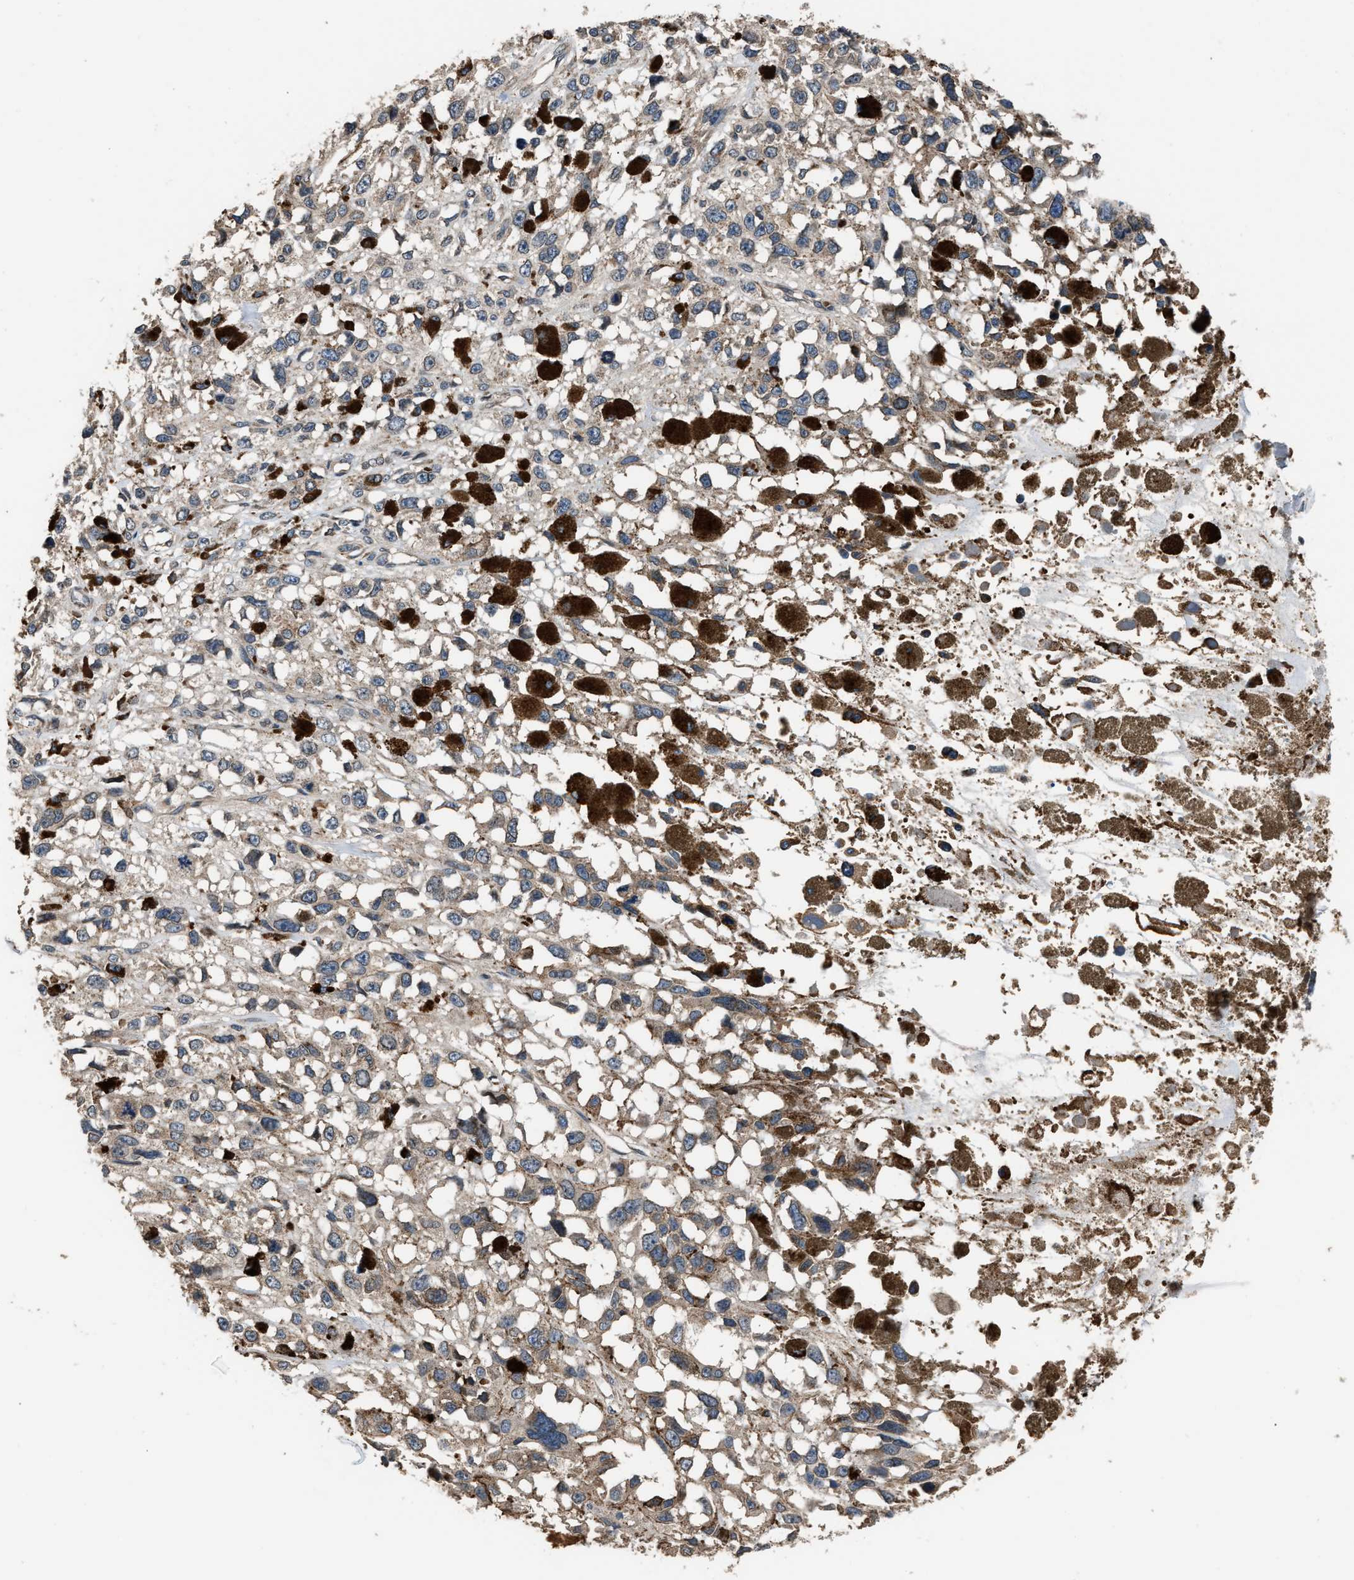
{"staining": {"intensity": "negative", "quantity": "none", "location": "none"}, "tissue": "melanoma", "cell_type": "Tumor cells", "image_type": "cancer", "snomed": [{"axis": "morphology", "description": "Malignant melanoma, Metastatic site"}, {"axis": "topography", "description": "Lymph node"}], "caption": "Human malignant melanoma (metastatic site) stained for a protein using immunohistochemistry displays no positivity in tumor cells.", "gene": "TNRC18", "patient": {"sex": "male", "age": 59}}